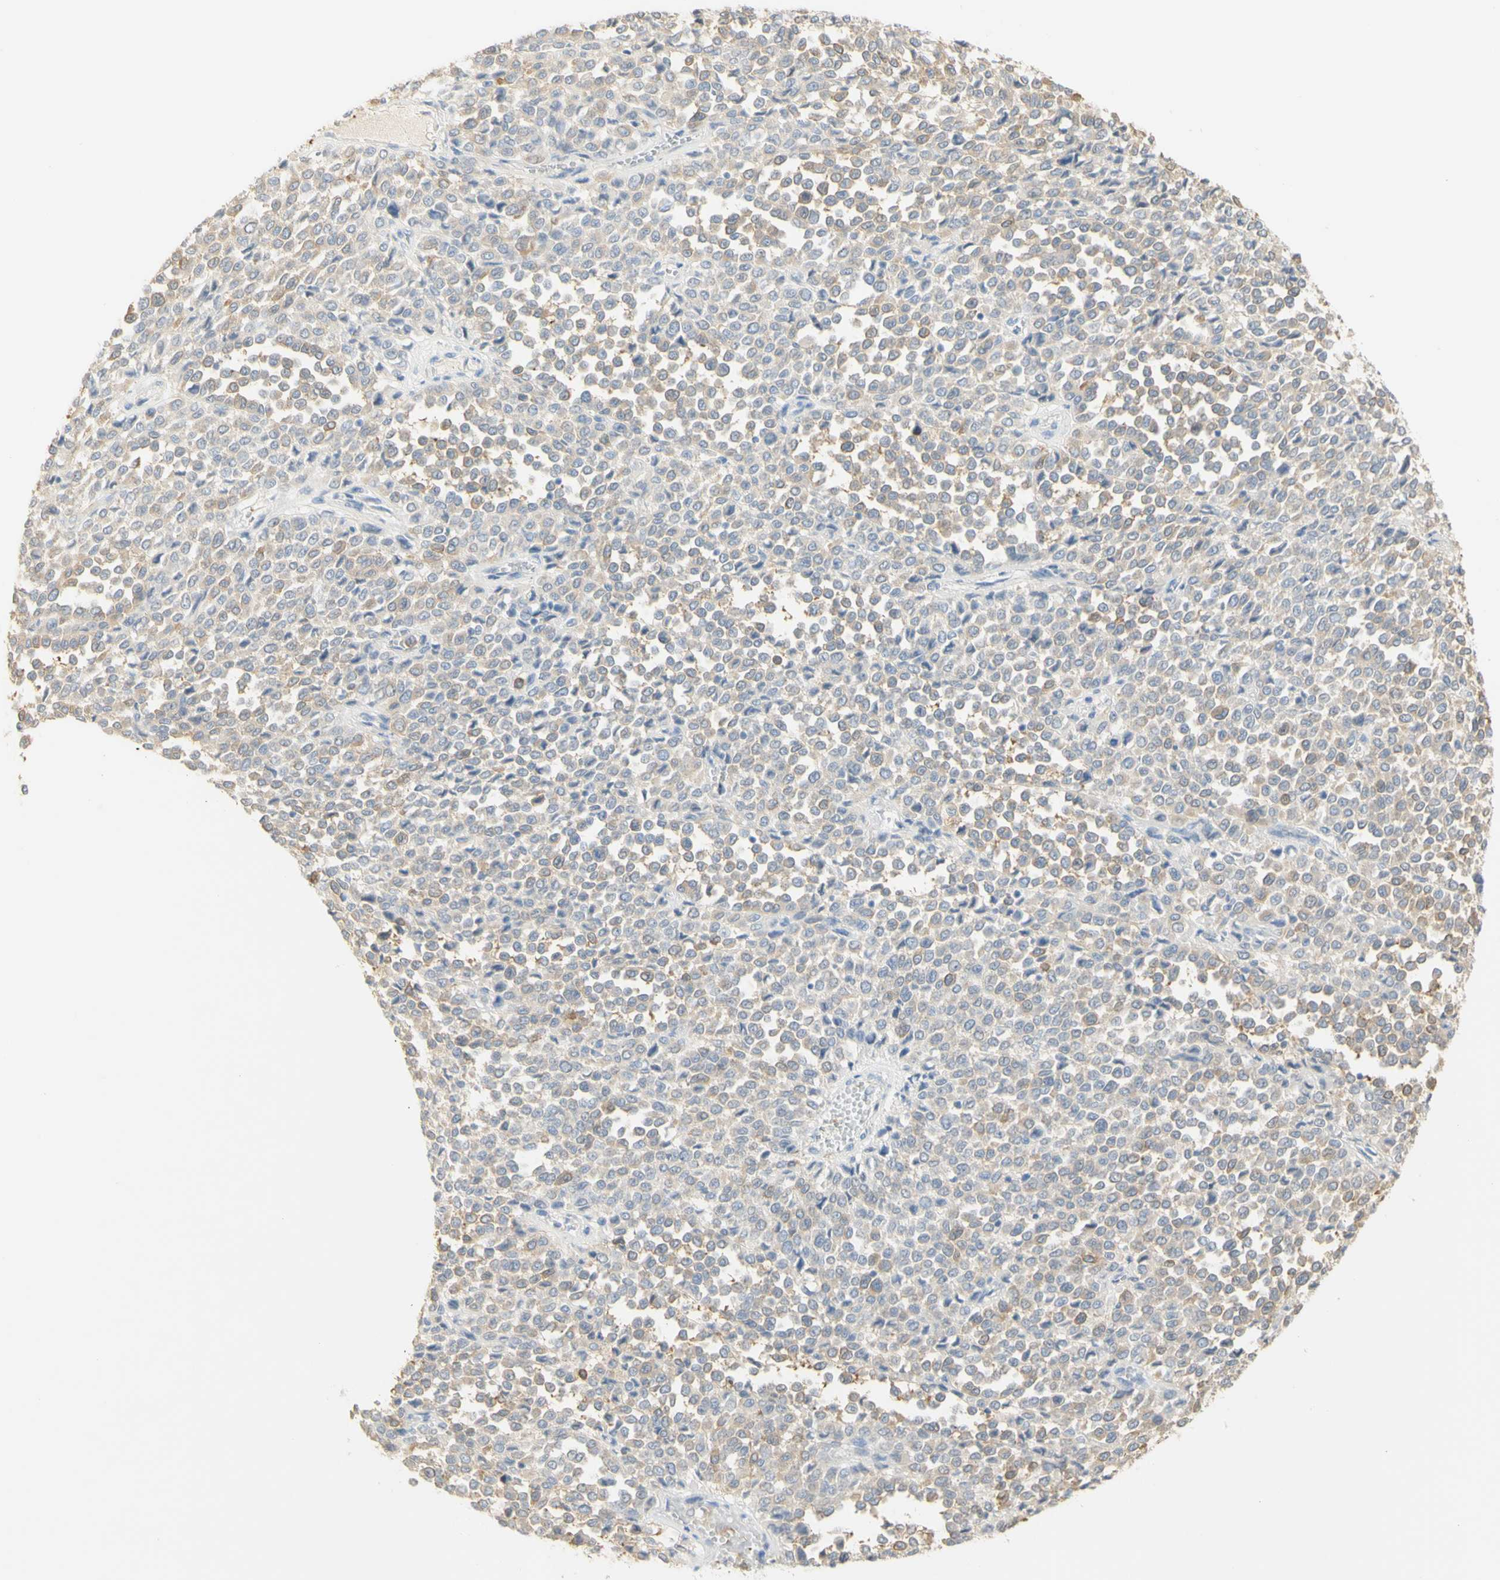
{"staining": {"intensity": "moderate", "quantity": ">75%", "location": "cytoplasmic/membranous"}, "tissue": "melanoma", "cell_type": "Tumor cells", "image_type": "cancer", "snomed": [{"axis": "morphology", "description": "Malignant melanoma, Metastatic site"}, {"axis": "topography", "description": "Pancreas"}], "caption": "Melanoma was stained to show a protein in brown. There is medium levels of moderate cytoplasmic/membranous expression in about >75% of tumor cells. The staining is performed using DAB (3,3'-diaminobenzidine) brown chromogen to label protein expression. The nuclei are counter-stained blue using hematoxylin.", "gene": "B4GALNT3", "patient": {"sex": "female", "age": 30}}